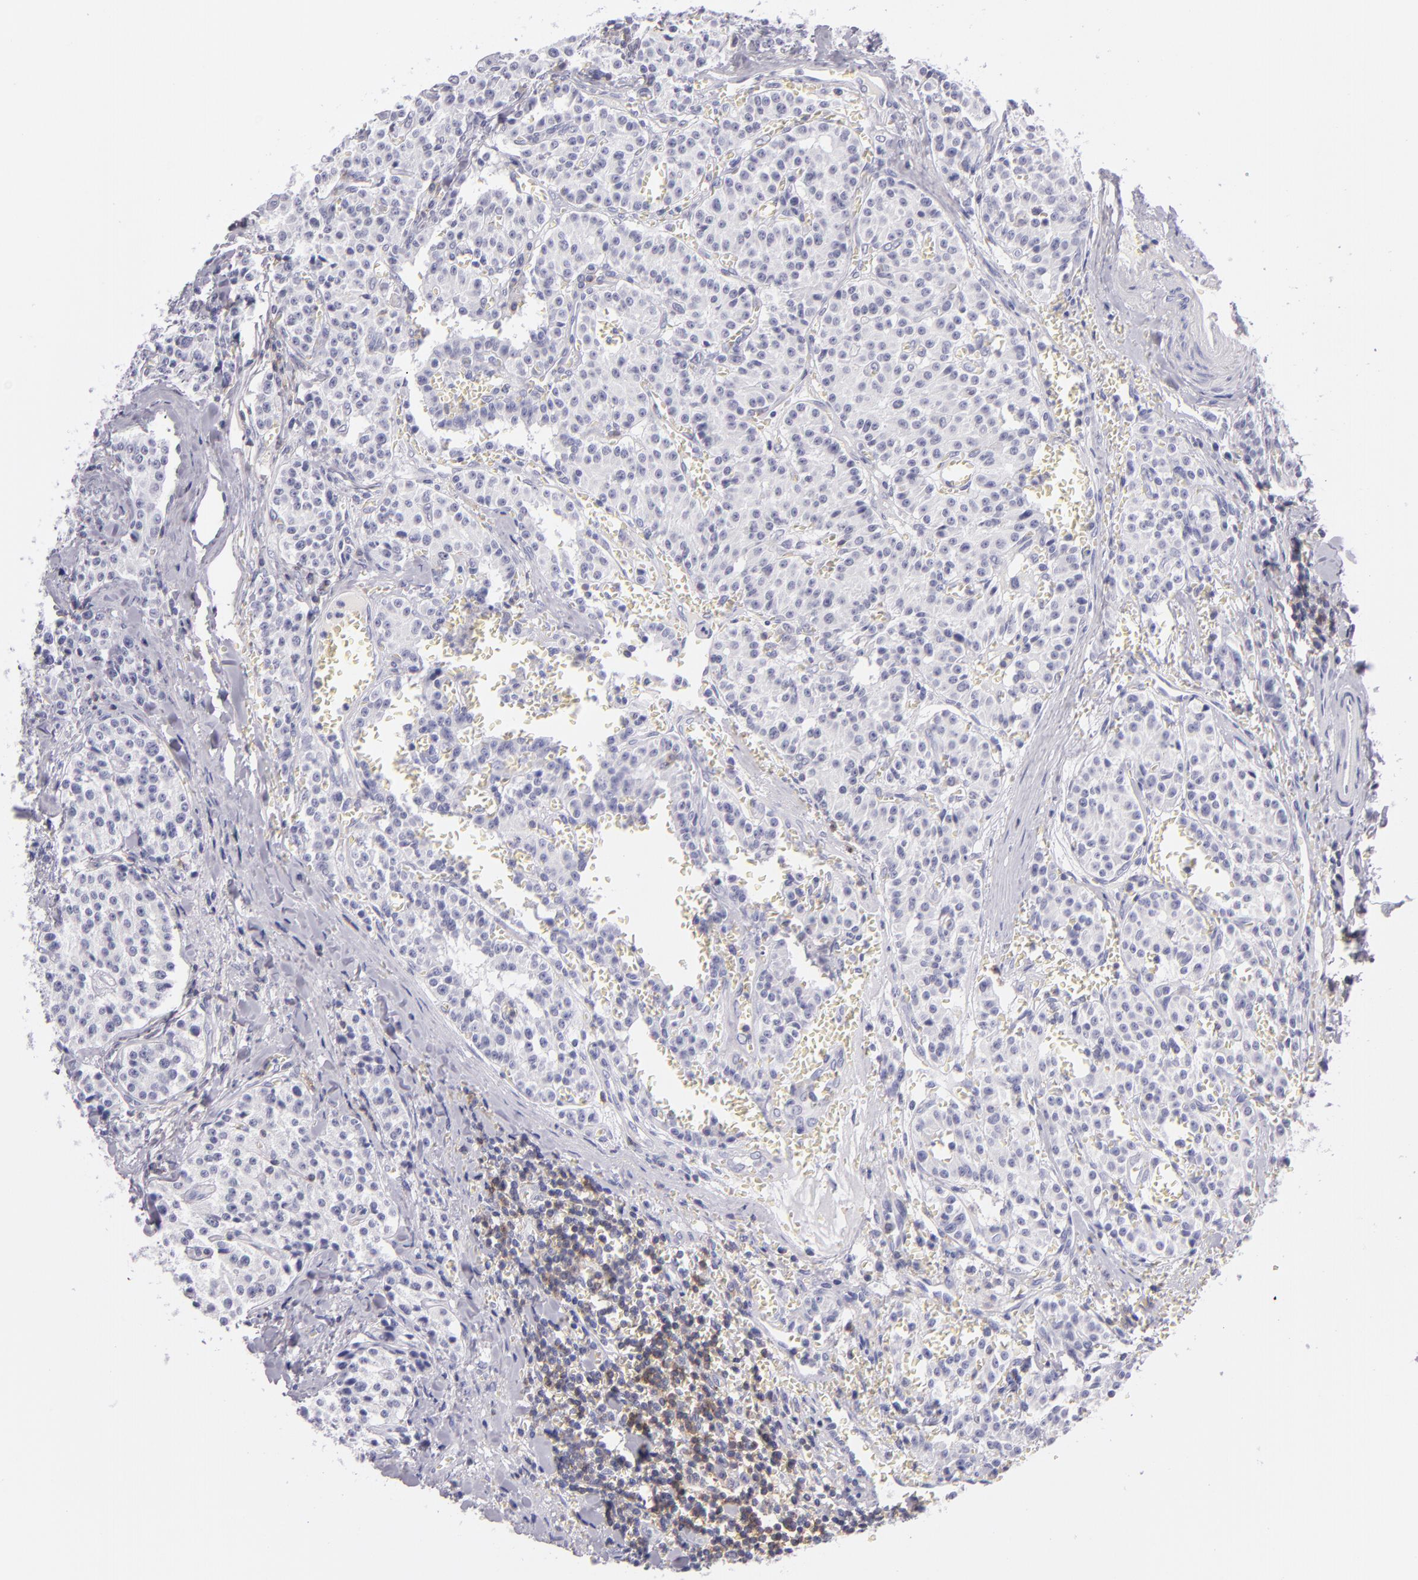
{"staining": {"intensity": "negative", "quantity": "none", "location": "none"}, "tissue": "carcinoid", "cell_type": "Tumor cells", "image_type": "cancer", "snomed": [{"axis": "morphology", "description": "Carcinoid, malignant, NOS"}, {"axis": "topography", "description": "Stomach"}], "caption": "High power microscopy micrograph of an immunohistochemistry histopathology image of carcinoid, revealing no significant staining in tumor cells. (DAB IHC with hematoxylin counter stain).", "gene": "CD48", "patient": {"sex": "female", "age": 76}}